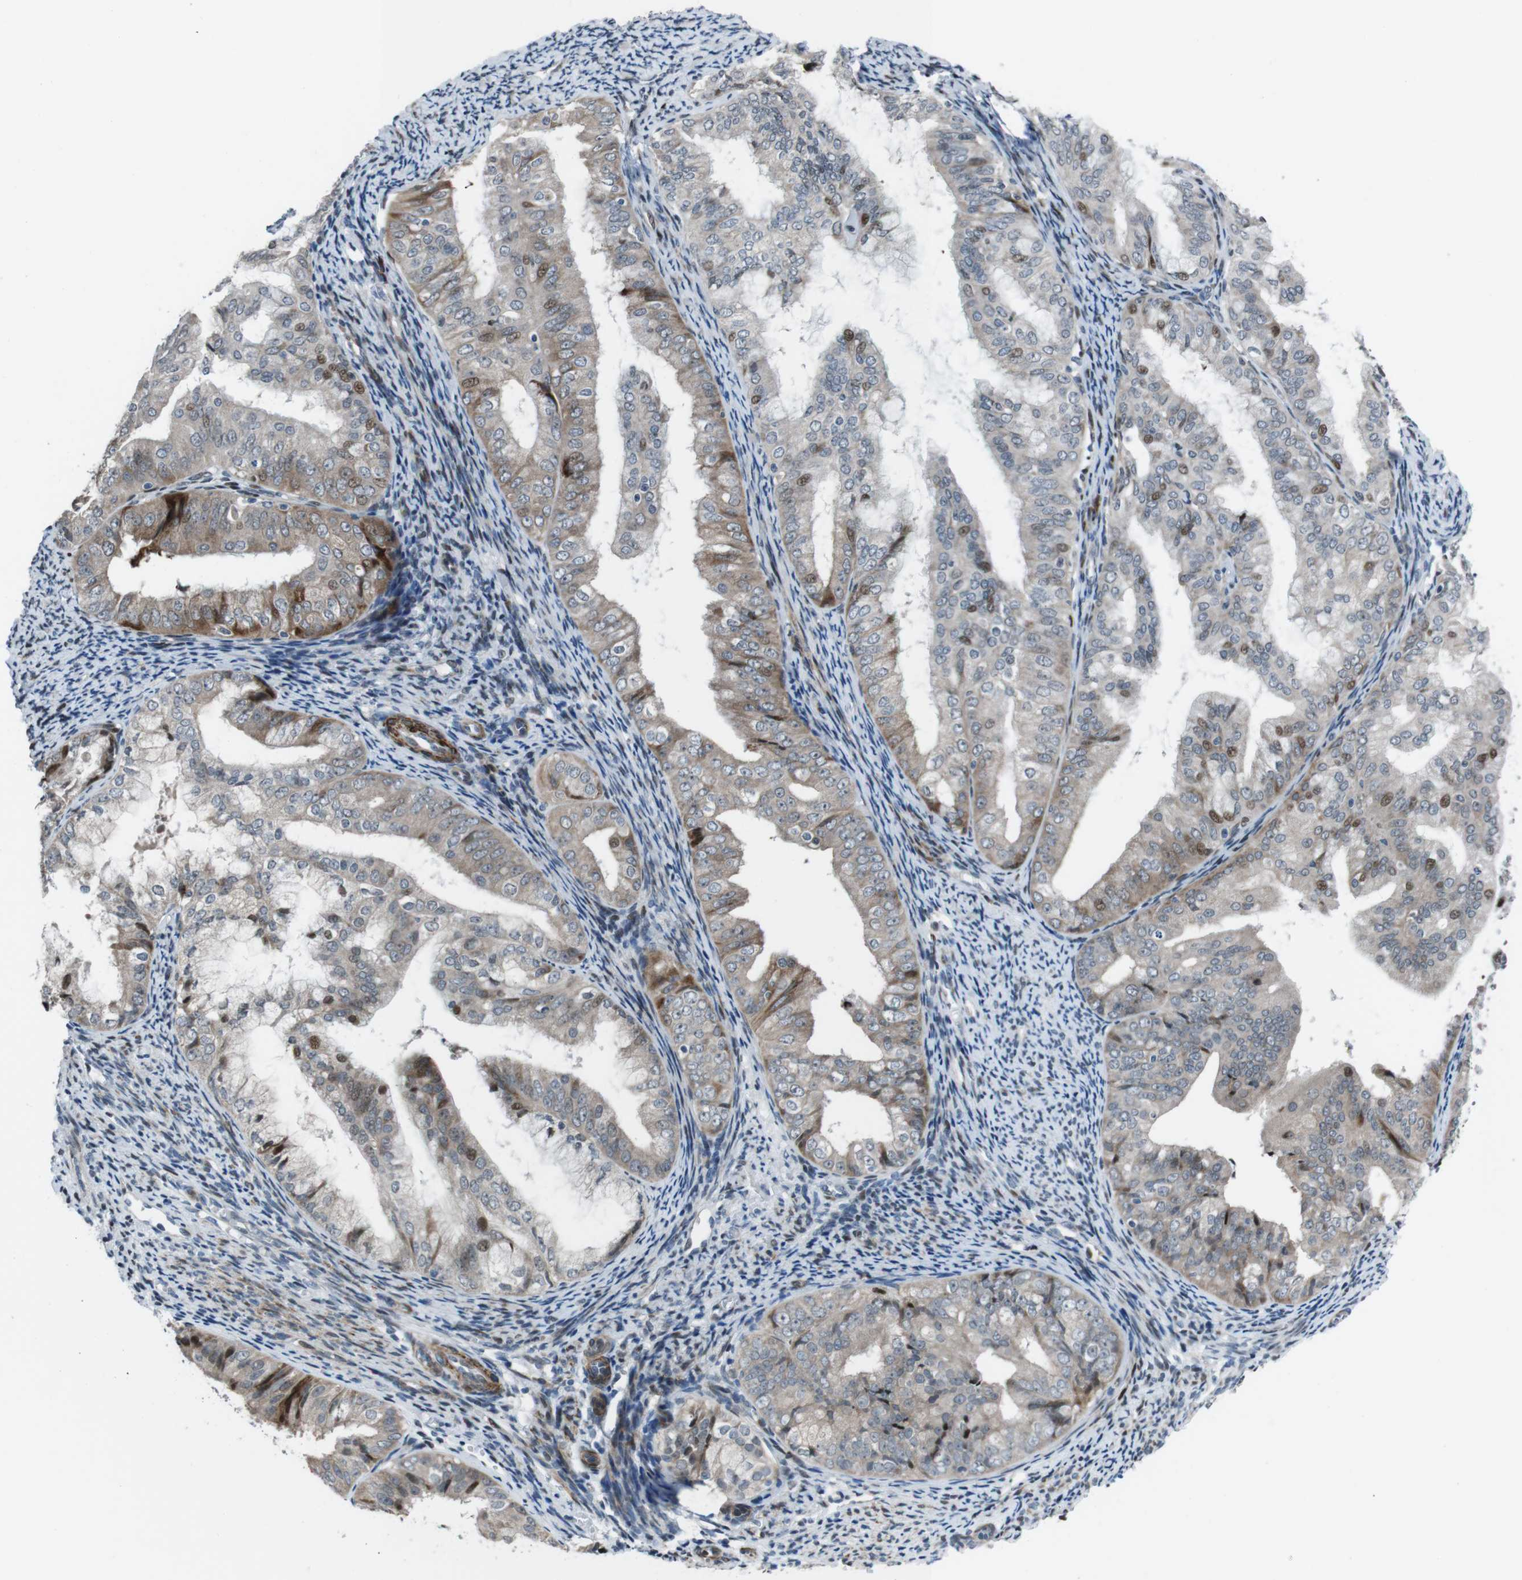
{"staining": {"intensity": "moderate", "quantity": "<25%", "location": "nuclear"}, "tissue": "endometrial cancer", "cell_type": "Tumor cells", "image_type": "cancer", "snomed": [{"axis": "morphology", "description": "Adenocarcinoma, NOS"}, {"axis": "topography", "description": "Endometrium"}], "caption": "A photomicrograph showing moderate nuclear staining in about <25% of tumor cells in endometrial cancer (adenocarcinoma), as visualized by brown immunohistochemical staining.", "gene": "PBRM1", "patient": {"sex": "female", "age": 63}}